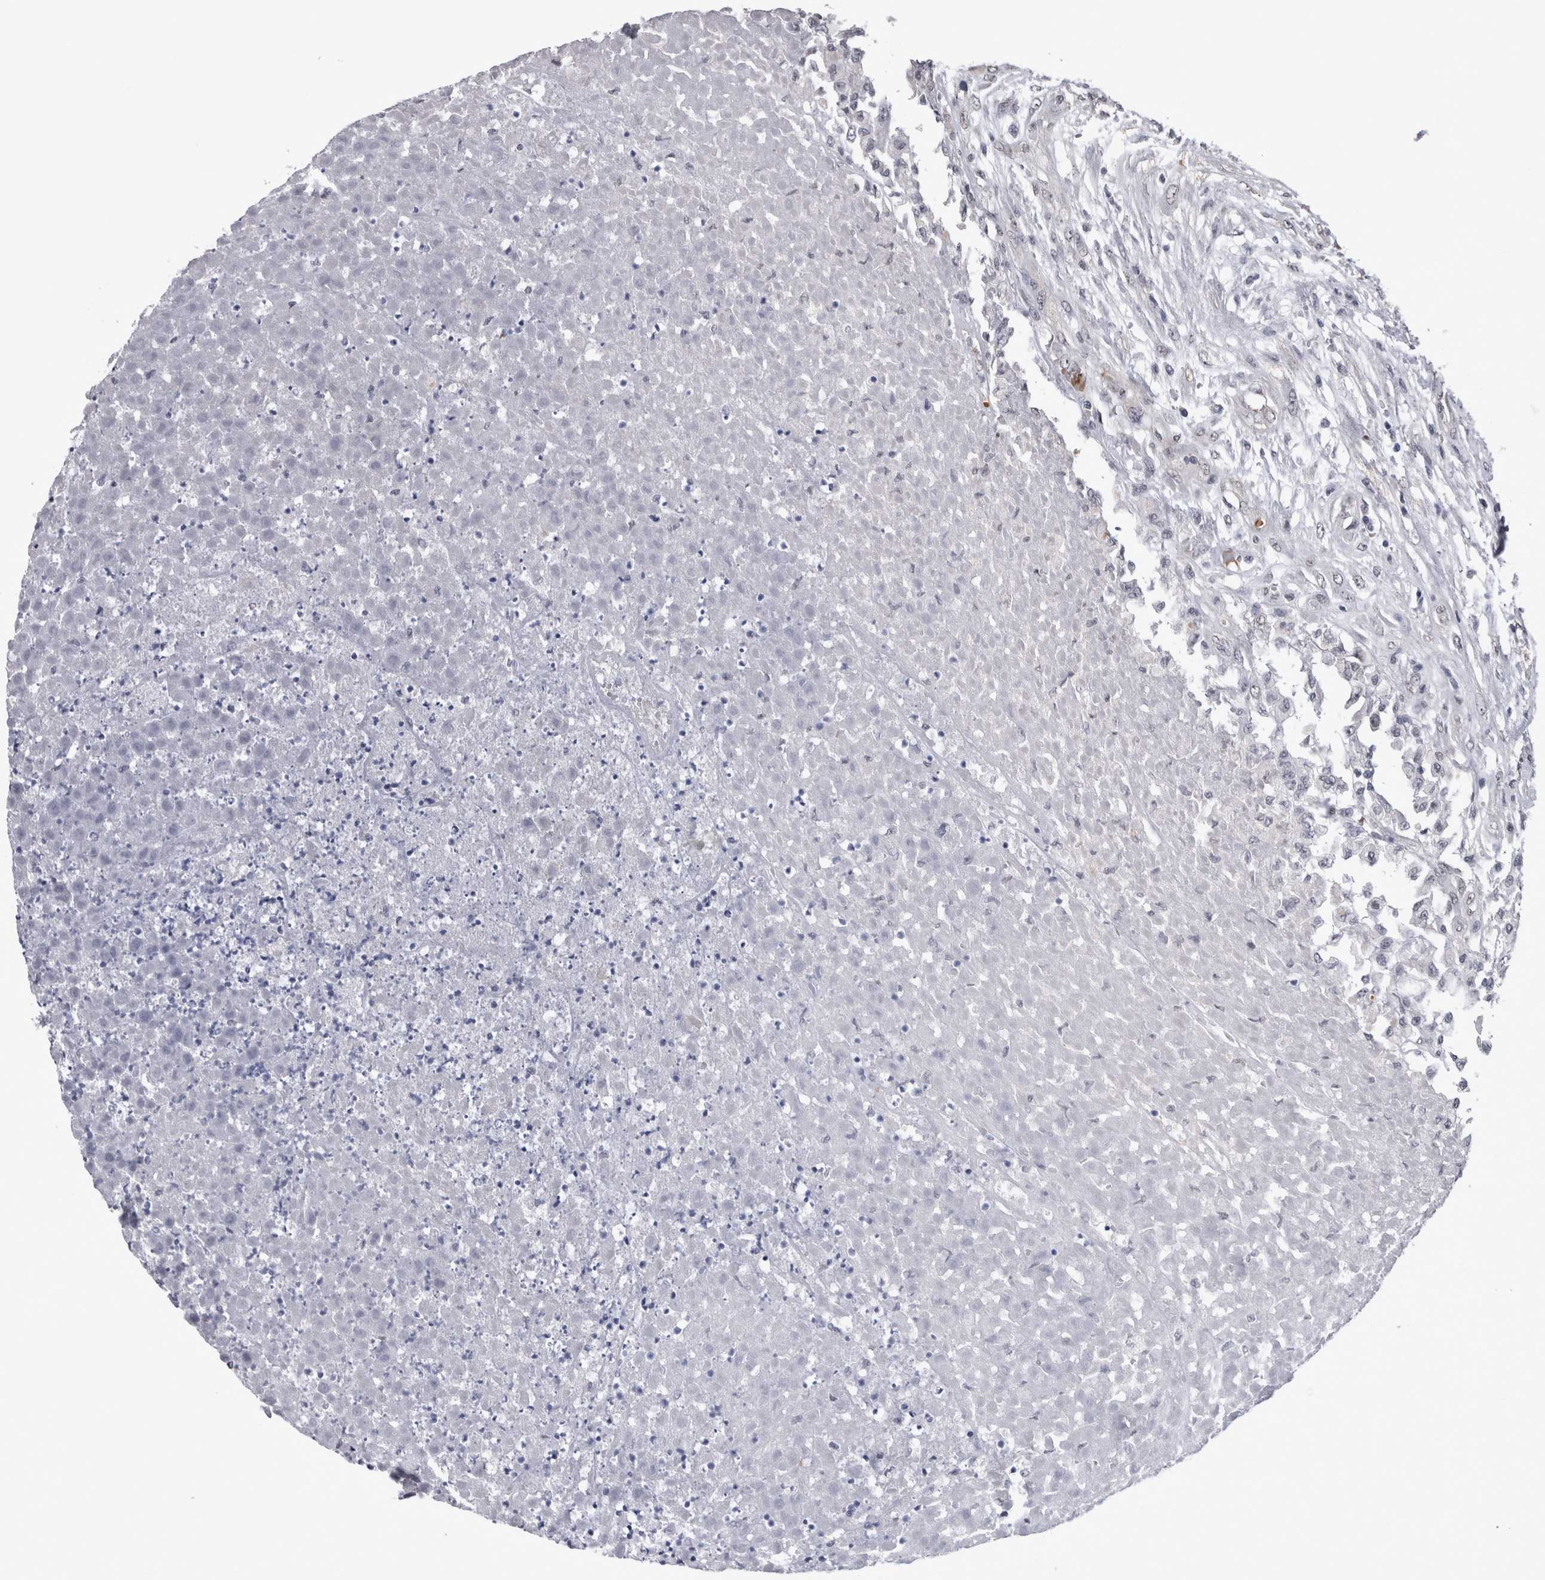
{"staining": {"intensity": "negative", "quantity": "none", "location": "none"}, "tissue": "testis cancer", "cell_type": "Tumor cells", "image_type": "cancer", "snomed": [{"axis": "morphology", "description": "Seminoma, NOS"}, {"axis": "topography", "description": "Testis"}], "caption": "Tumor cells are negative for protein expression in human testis seminoma.", "gene": "PEBP4", "patient": {"sex": "male", "age": 59}}